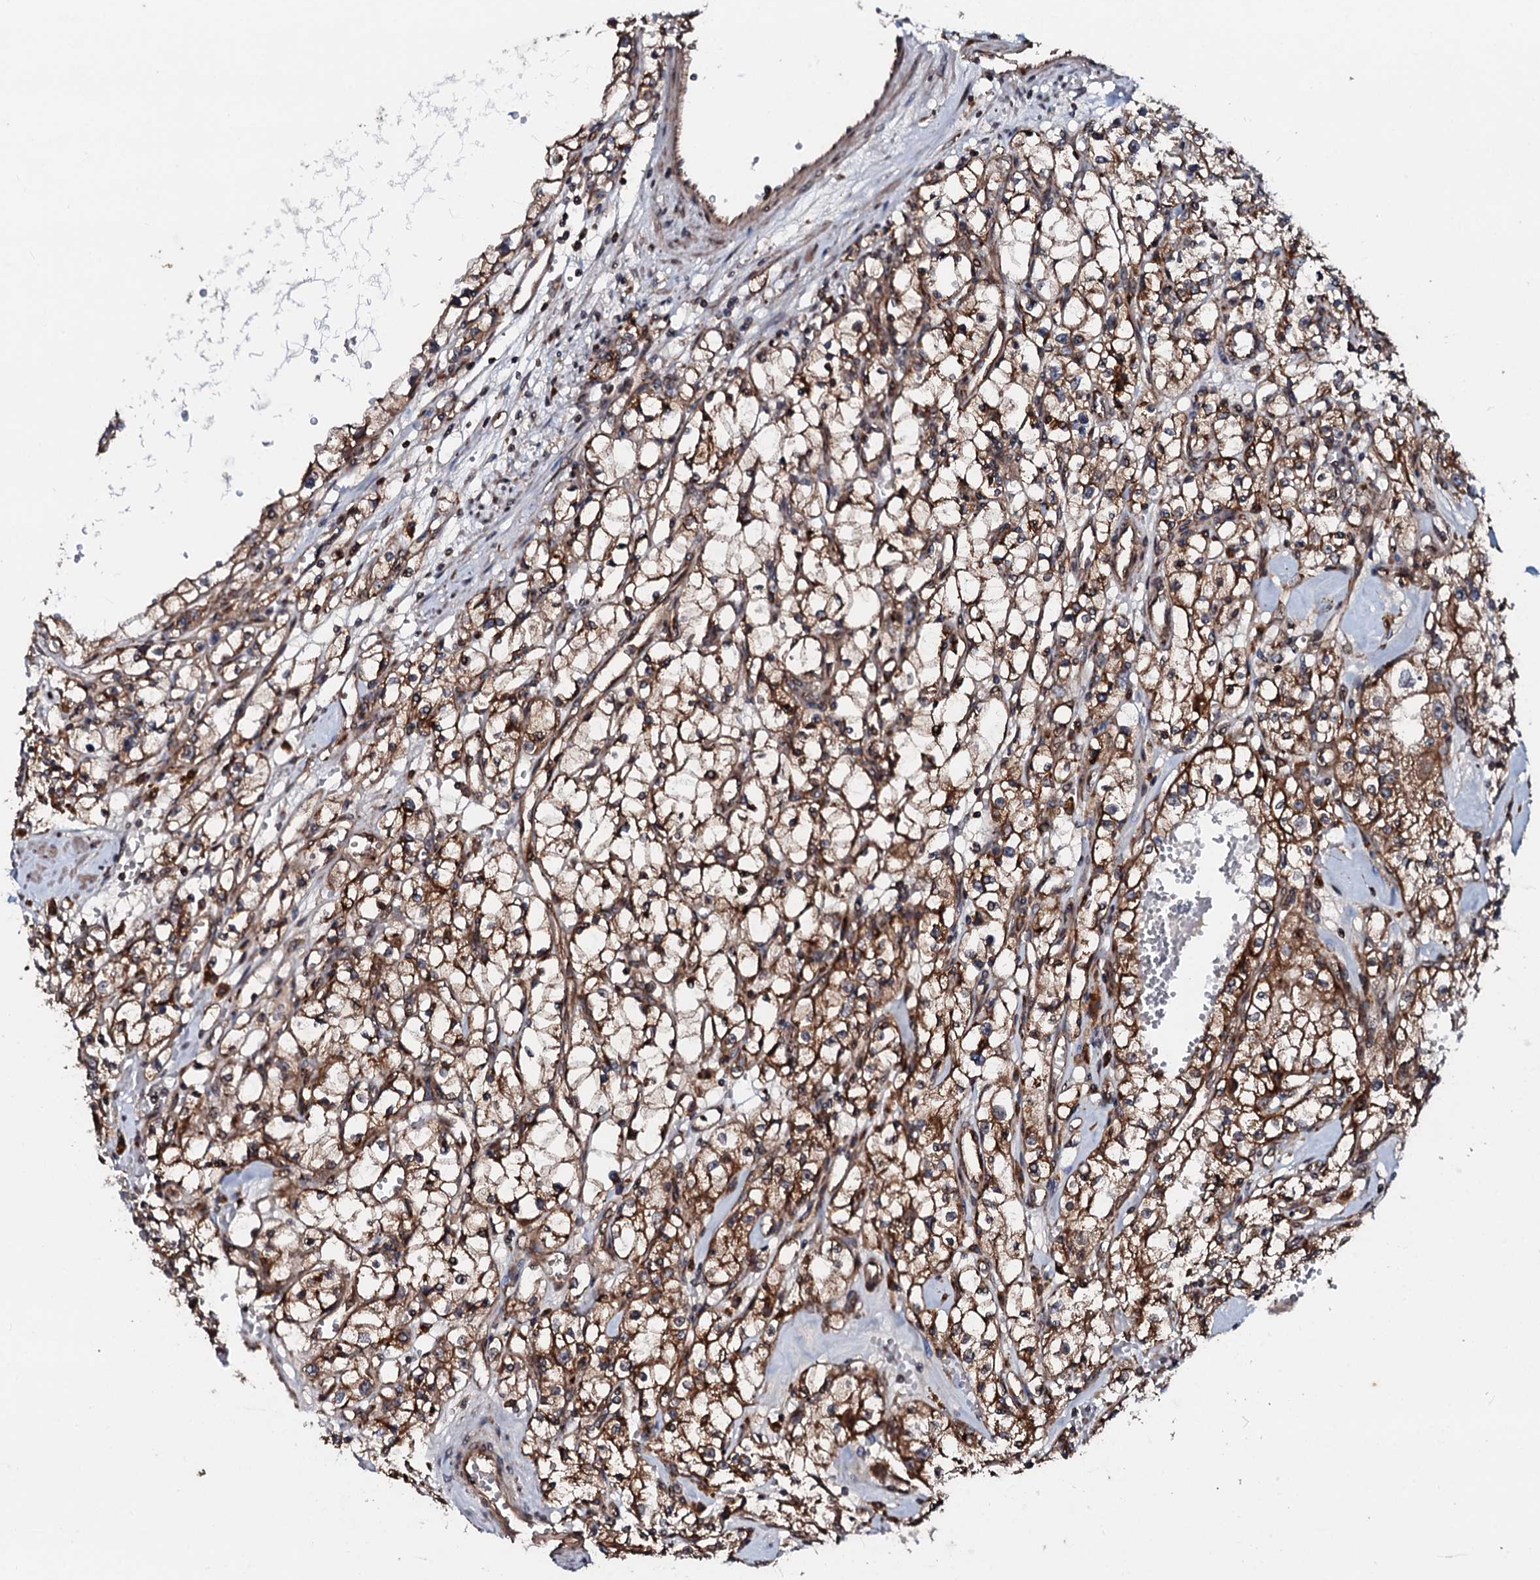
{"staining": {"intensity": "strong", "quantity": ">75%", "location": "cytoplasmic/membranous"}, "tissue": "renal cancer", "cell_type": "Tumor cells", "image_type": "cancer", "snomed": [{"axis": "morphology", "description": "Adenocarcinoma, NOS"}, {"axis": "topography", "description": "Kidney"}], "caption": "IHC micrograph of adenocarcinoma (renal) stained for a protein (brown), which displays high levels of strong cytoplasmic/membranous positivity in approximately >75% of tumor cells.", "gene": "SDHAF2", "patient": {"sex": "male", "age": 56}}